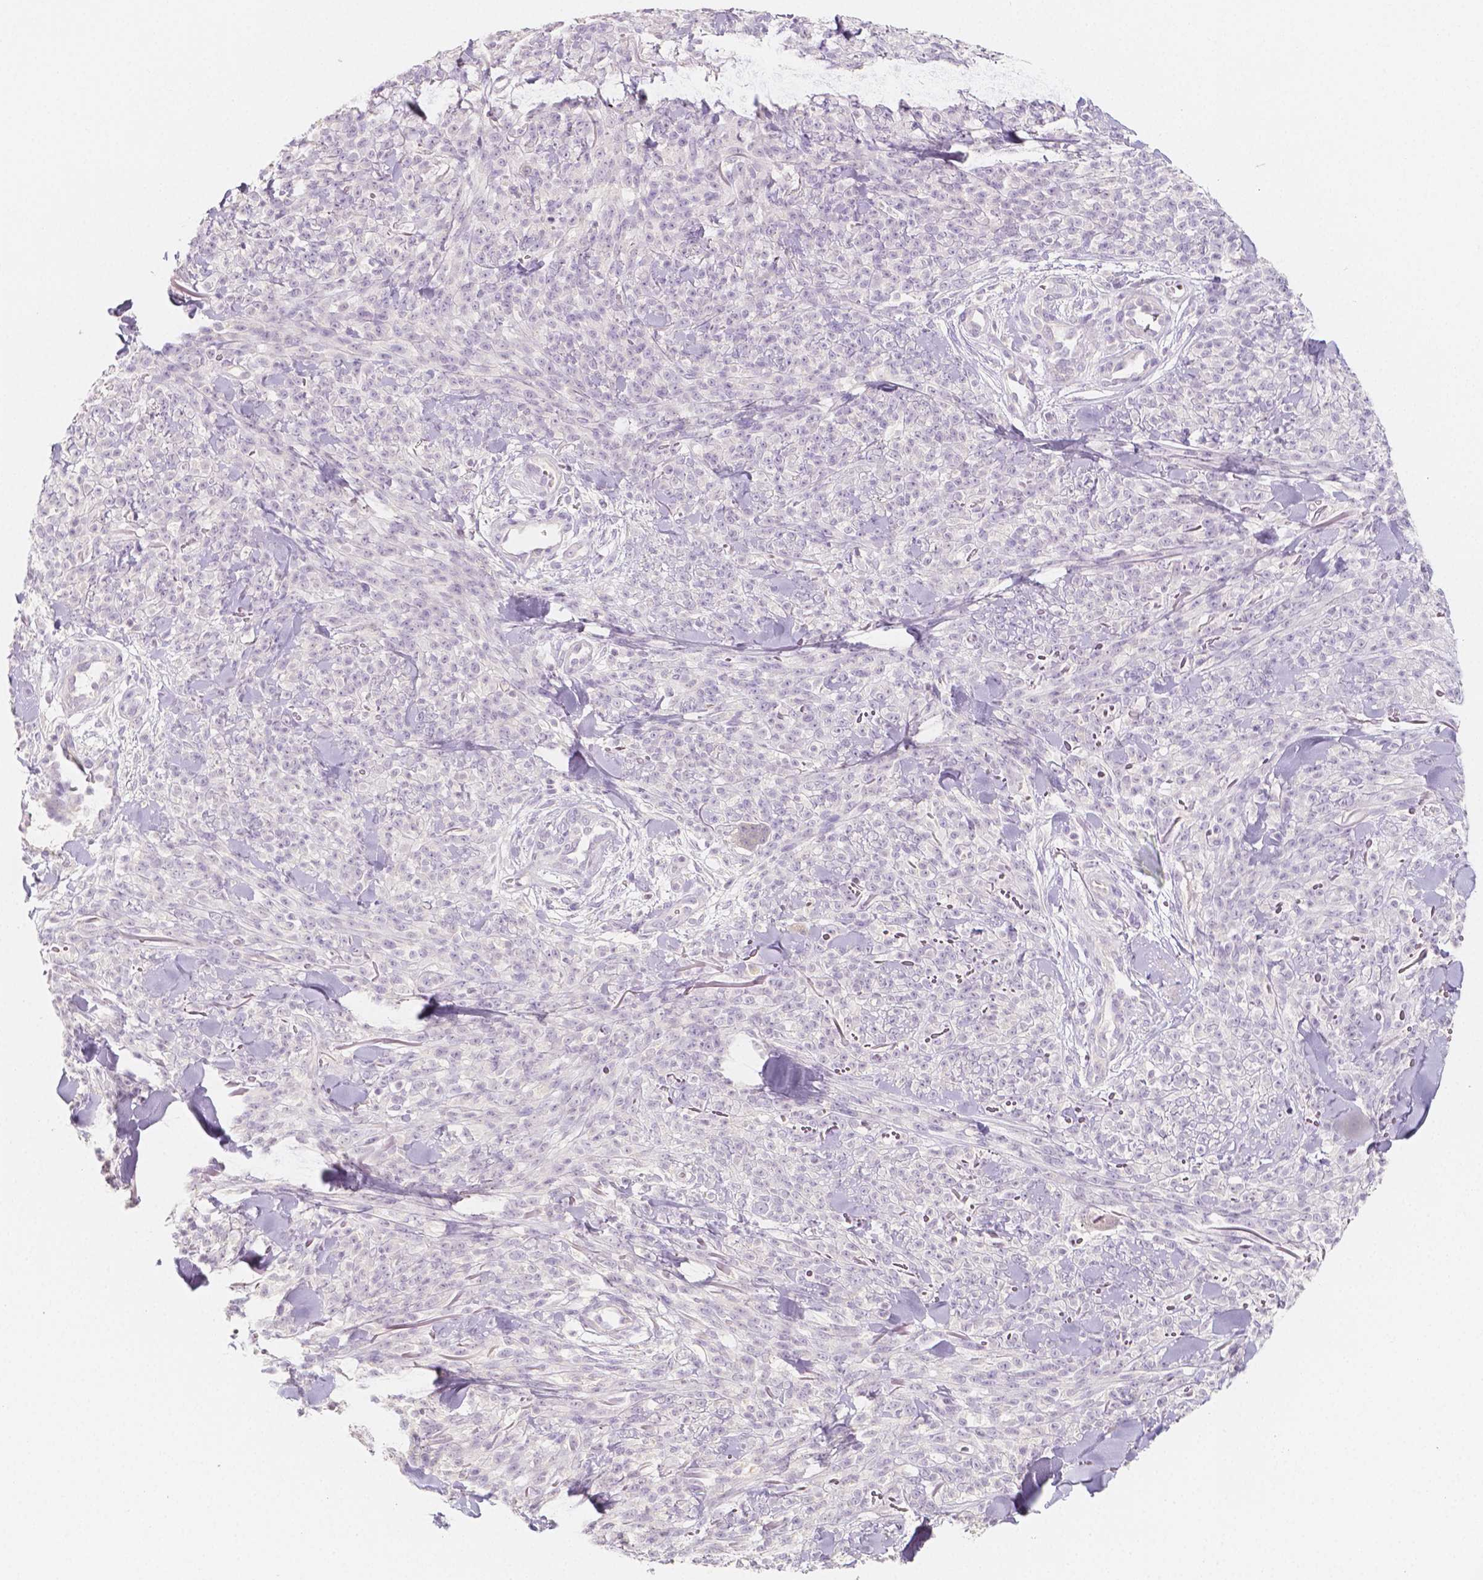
{"staining": {"intensity": "negative", "quantity": "none", "location": "none"}, "tissue": "melanoma", "cell_type": "Tumor cells", "image_type": "cancer", "snomed": [{"axis": "morphology", "description": "Malignant melanoma, NOS"}, {"axis": "topography", "description": "Skin"}, {"axis": "topography", "description": "Skin of trunk"}], "caption": "Immunohistochemistry (IHC) of malignant melanoma shows no staining in tumor cells. (IHC, brightfield microscopy, high magnification).", "gene": "BATF", "patient": {"sex": "male", "age": 74}}